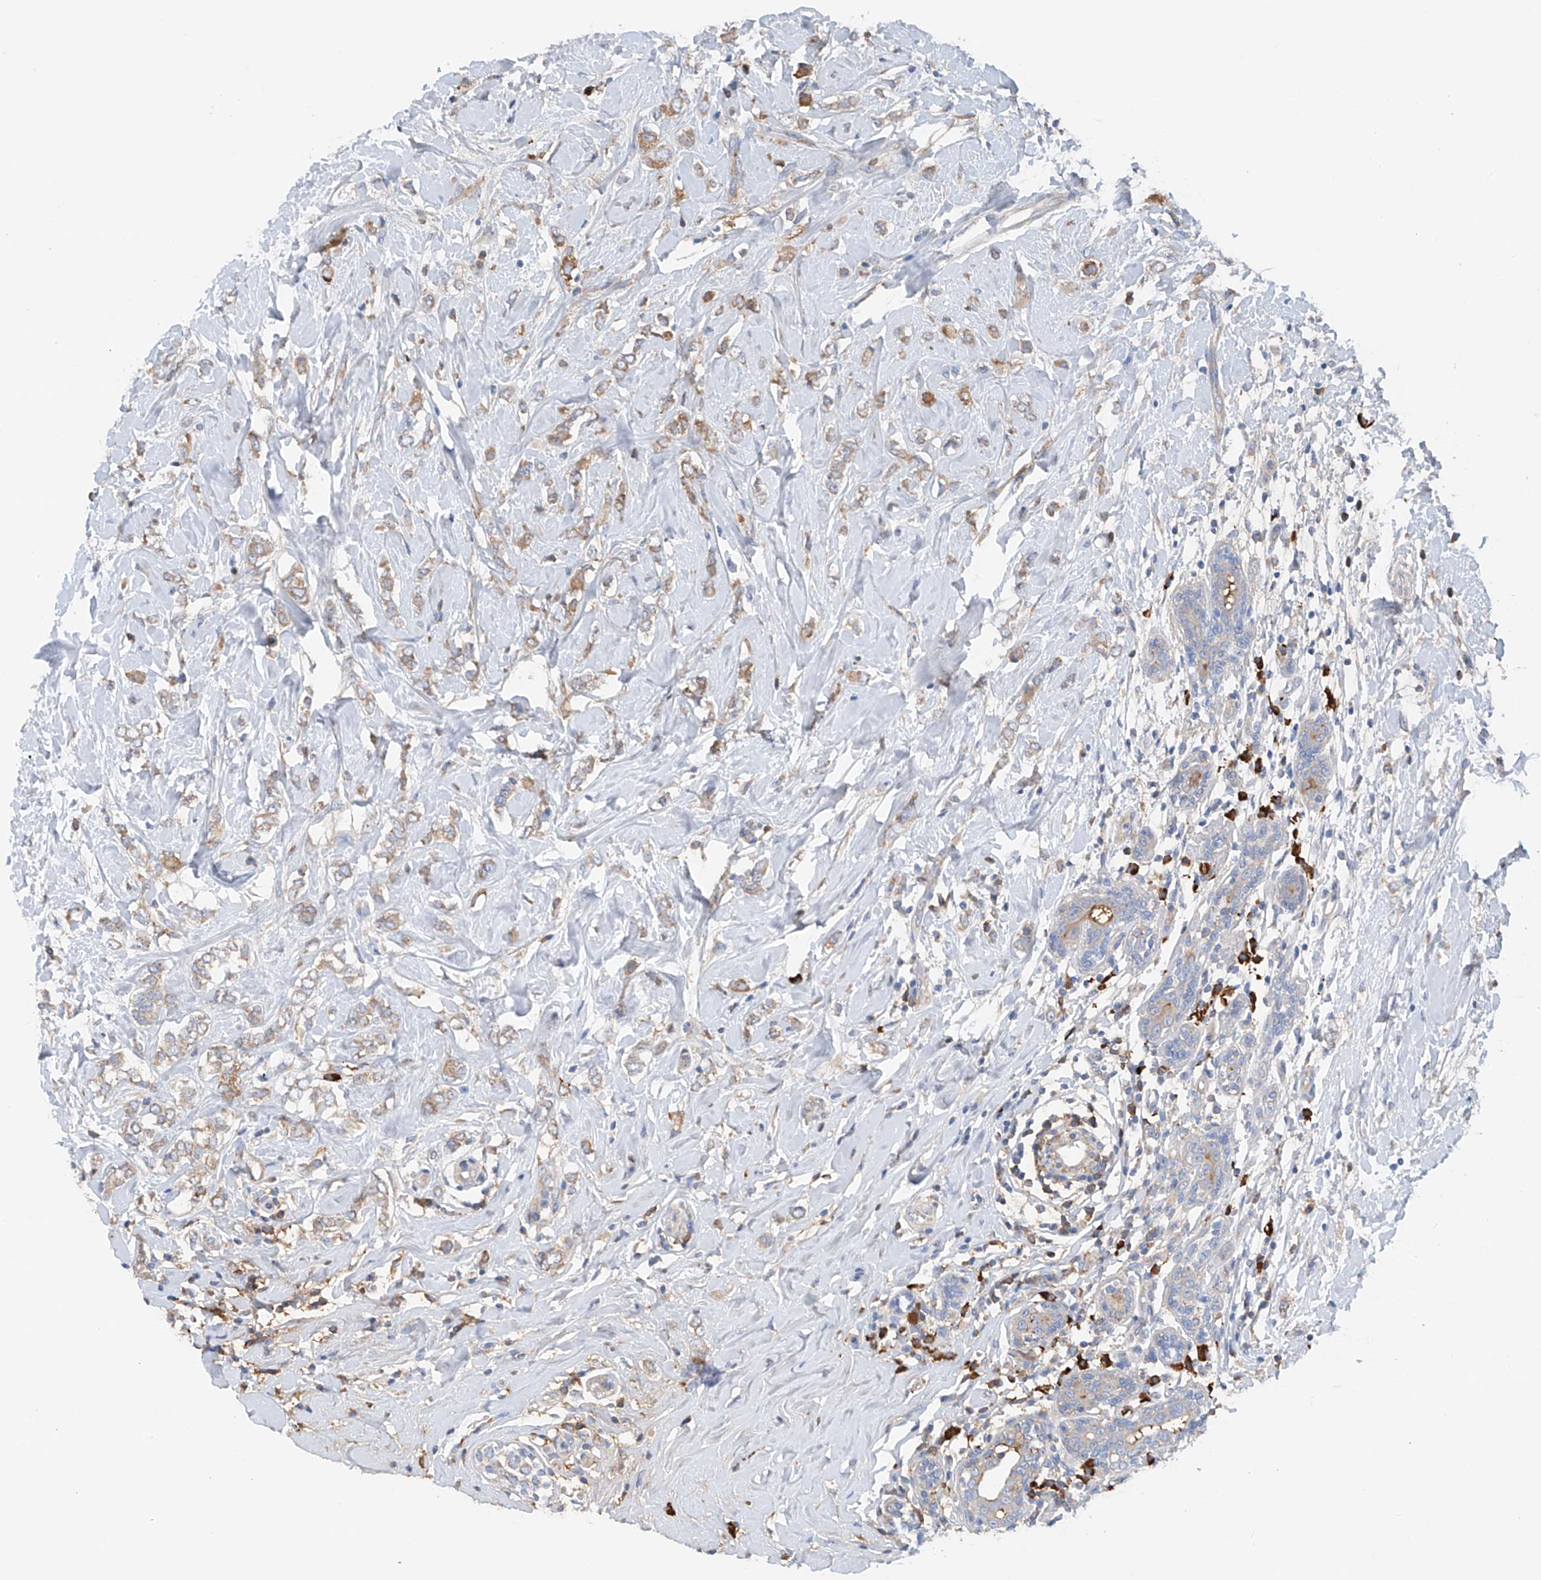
{"staining": {"intensity": "moderate", "quantity": "25%-75%", "location": "cytoplasmic/membranous"}, "tissue": "breast cancer", "cell_type": "Tumor cells", "image_type": "cancer", "snomed": [{"axis": "morphology", "description": "Normal tissue, NOS"}, {"axis": "morphology", "description": "Lobular carcinoma"}, {"axis": "topography", "description": "Breast"}], "caption": "Immunohistochemical staining of human breast cancer demonstrates medium levels of moderate cytoplasmic/membranous staining in about 25%-75% of tumor cells.", "gene": "SLC5A11", "patient": {"sex": "female", "age": 47}}